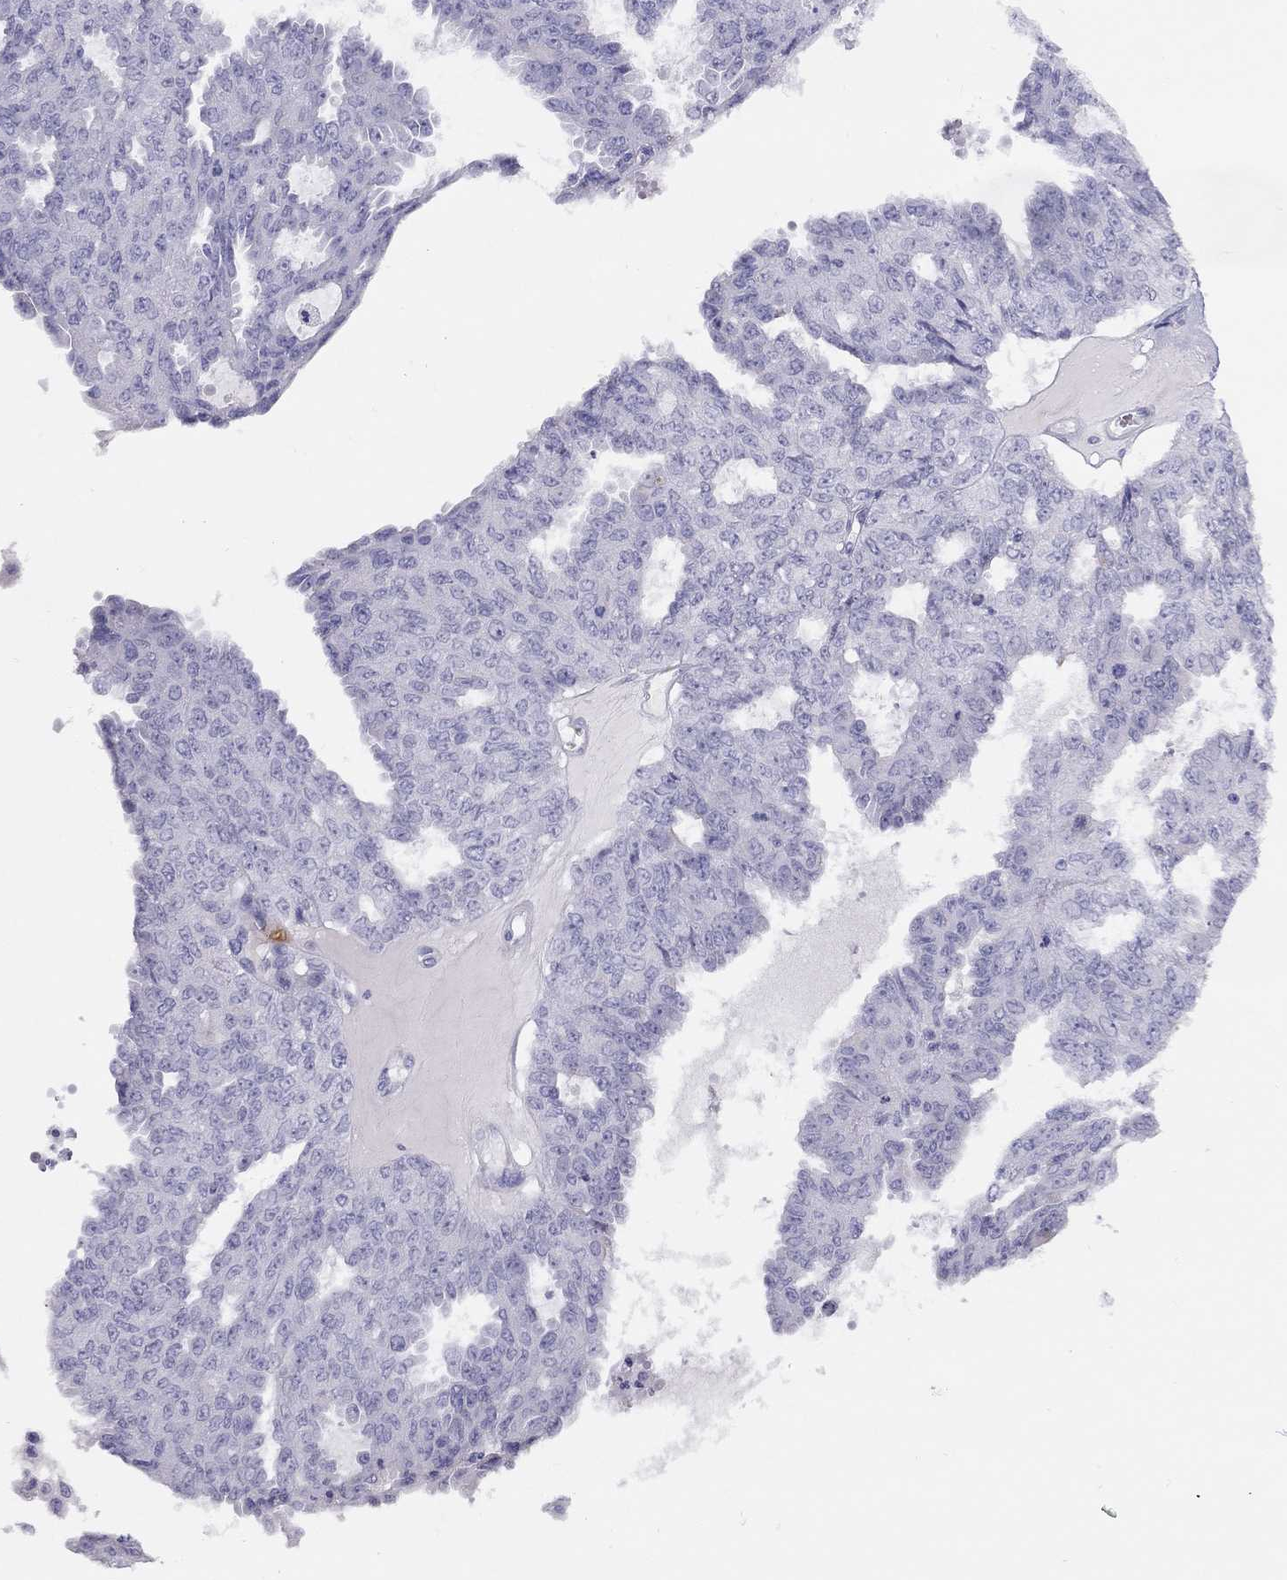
{"staining": {"intensity": "negative", "quantity": "none", "location": "none"}, "tissue": "ovarian cancer", "cell_type": "Tumor cells", "image_type": "cancer", "snomed": [{"axis": "morphology", "description": "Cystadenocarcinoma, serous, NOS"}, {"axis": "topography", "description": "Ovary"}], "caption": "The image displays no significant expression in tumor cells of ovarian cancer.", "gene": "LRIT2", "patient": {"sex": "female", "age": 71}}